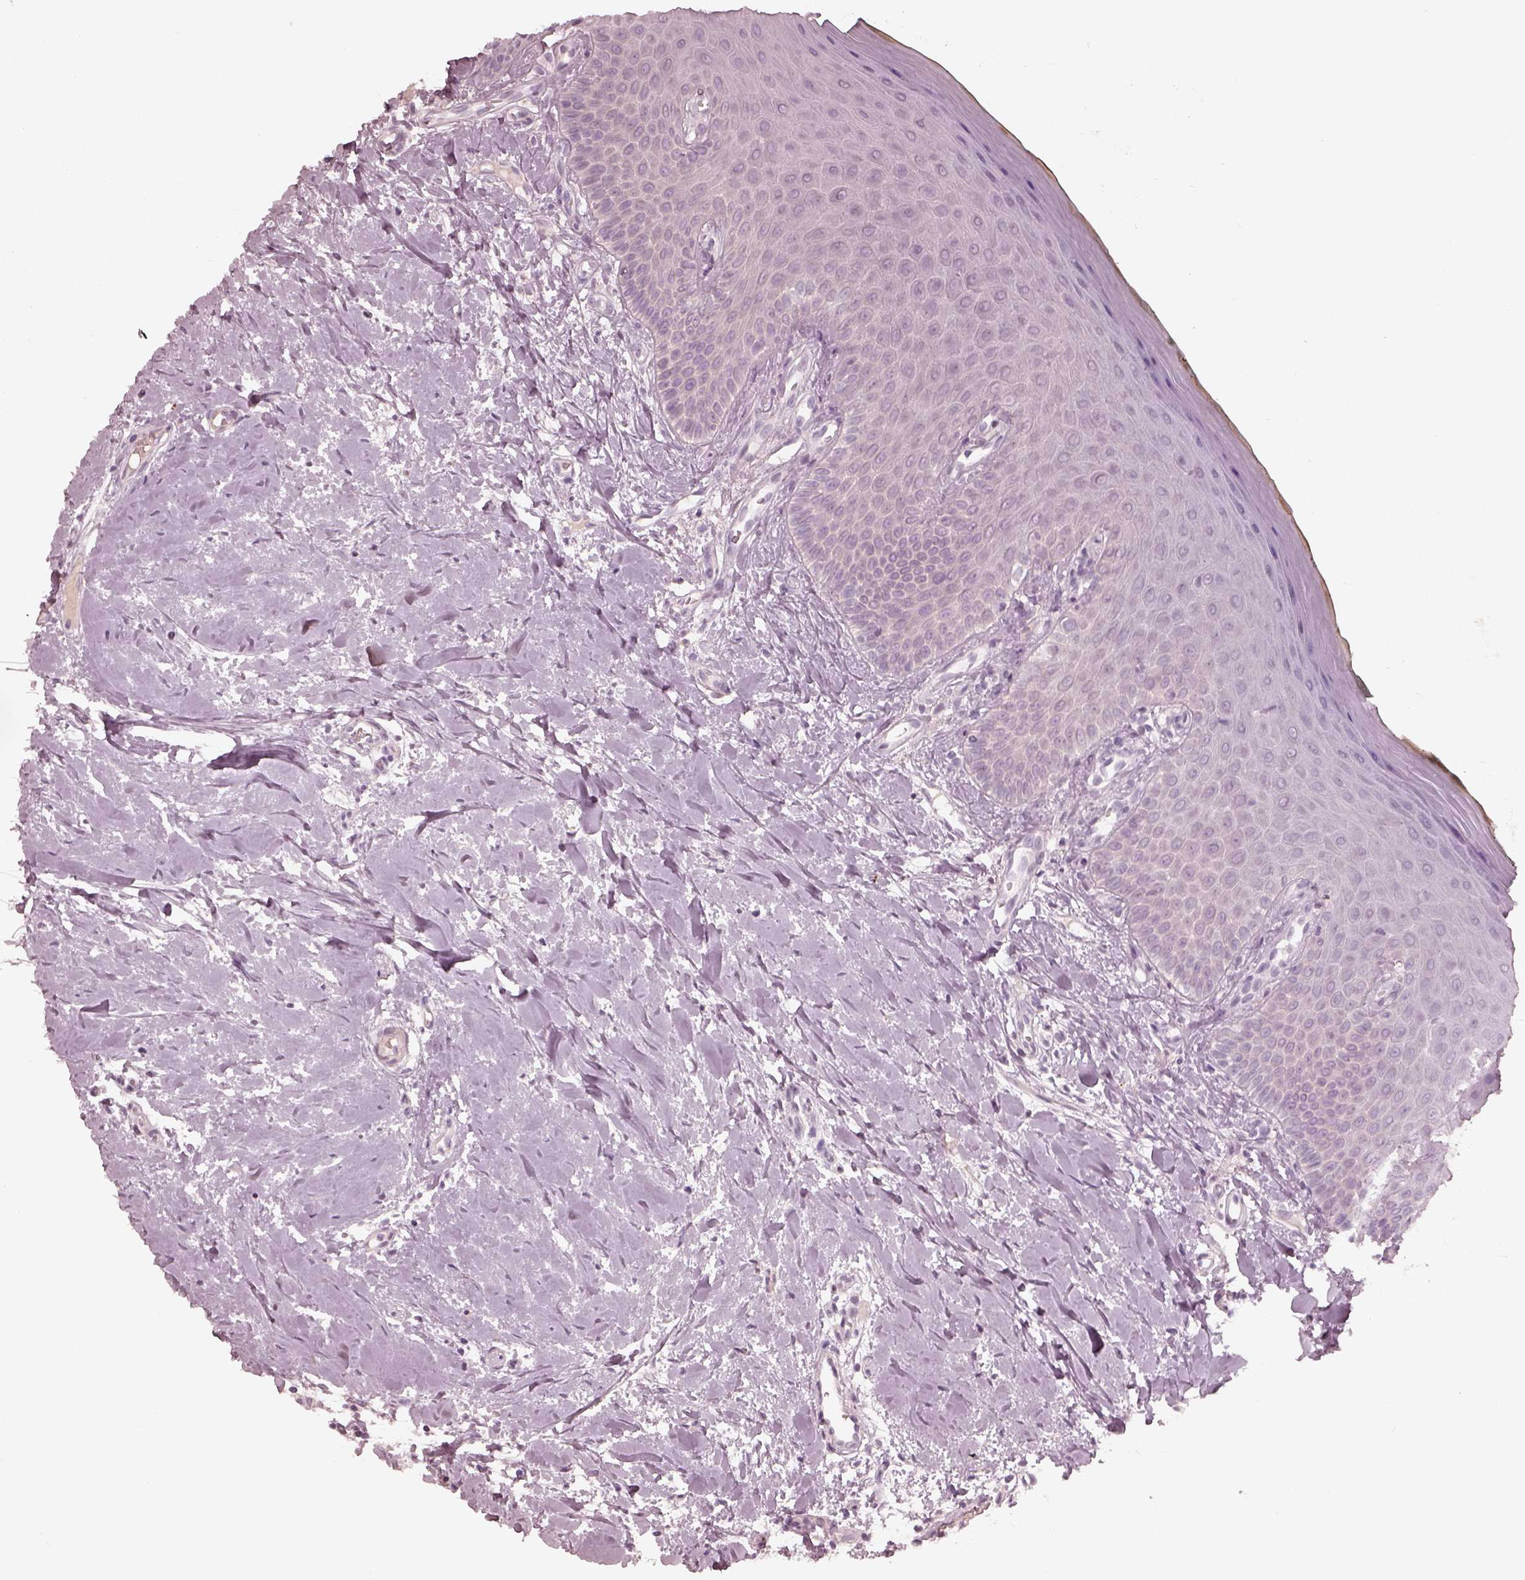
{"staining": {"intensity": "negative", "quantity": "none", "location": "none"}, "tissue": "oral mucosa", "cell_type": "Squamous epithelial cells", "image_type": "normal", "snomed": [{"axis": "morphology", "description": "Normal tissue, NOS"}, {"axis": "topography", "description": "Oral tissue"}], "caption": "This is a histopathology image of immunohistochemistry staining of unremarkable oral mucosa, which shows no positivity in squamous epithelial cells. Nuclei are stained in blue.", "gene": "ADRB3", "patient": {"sex": "female", "age": 43}}